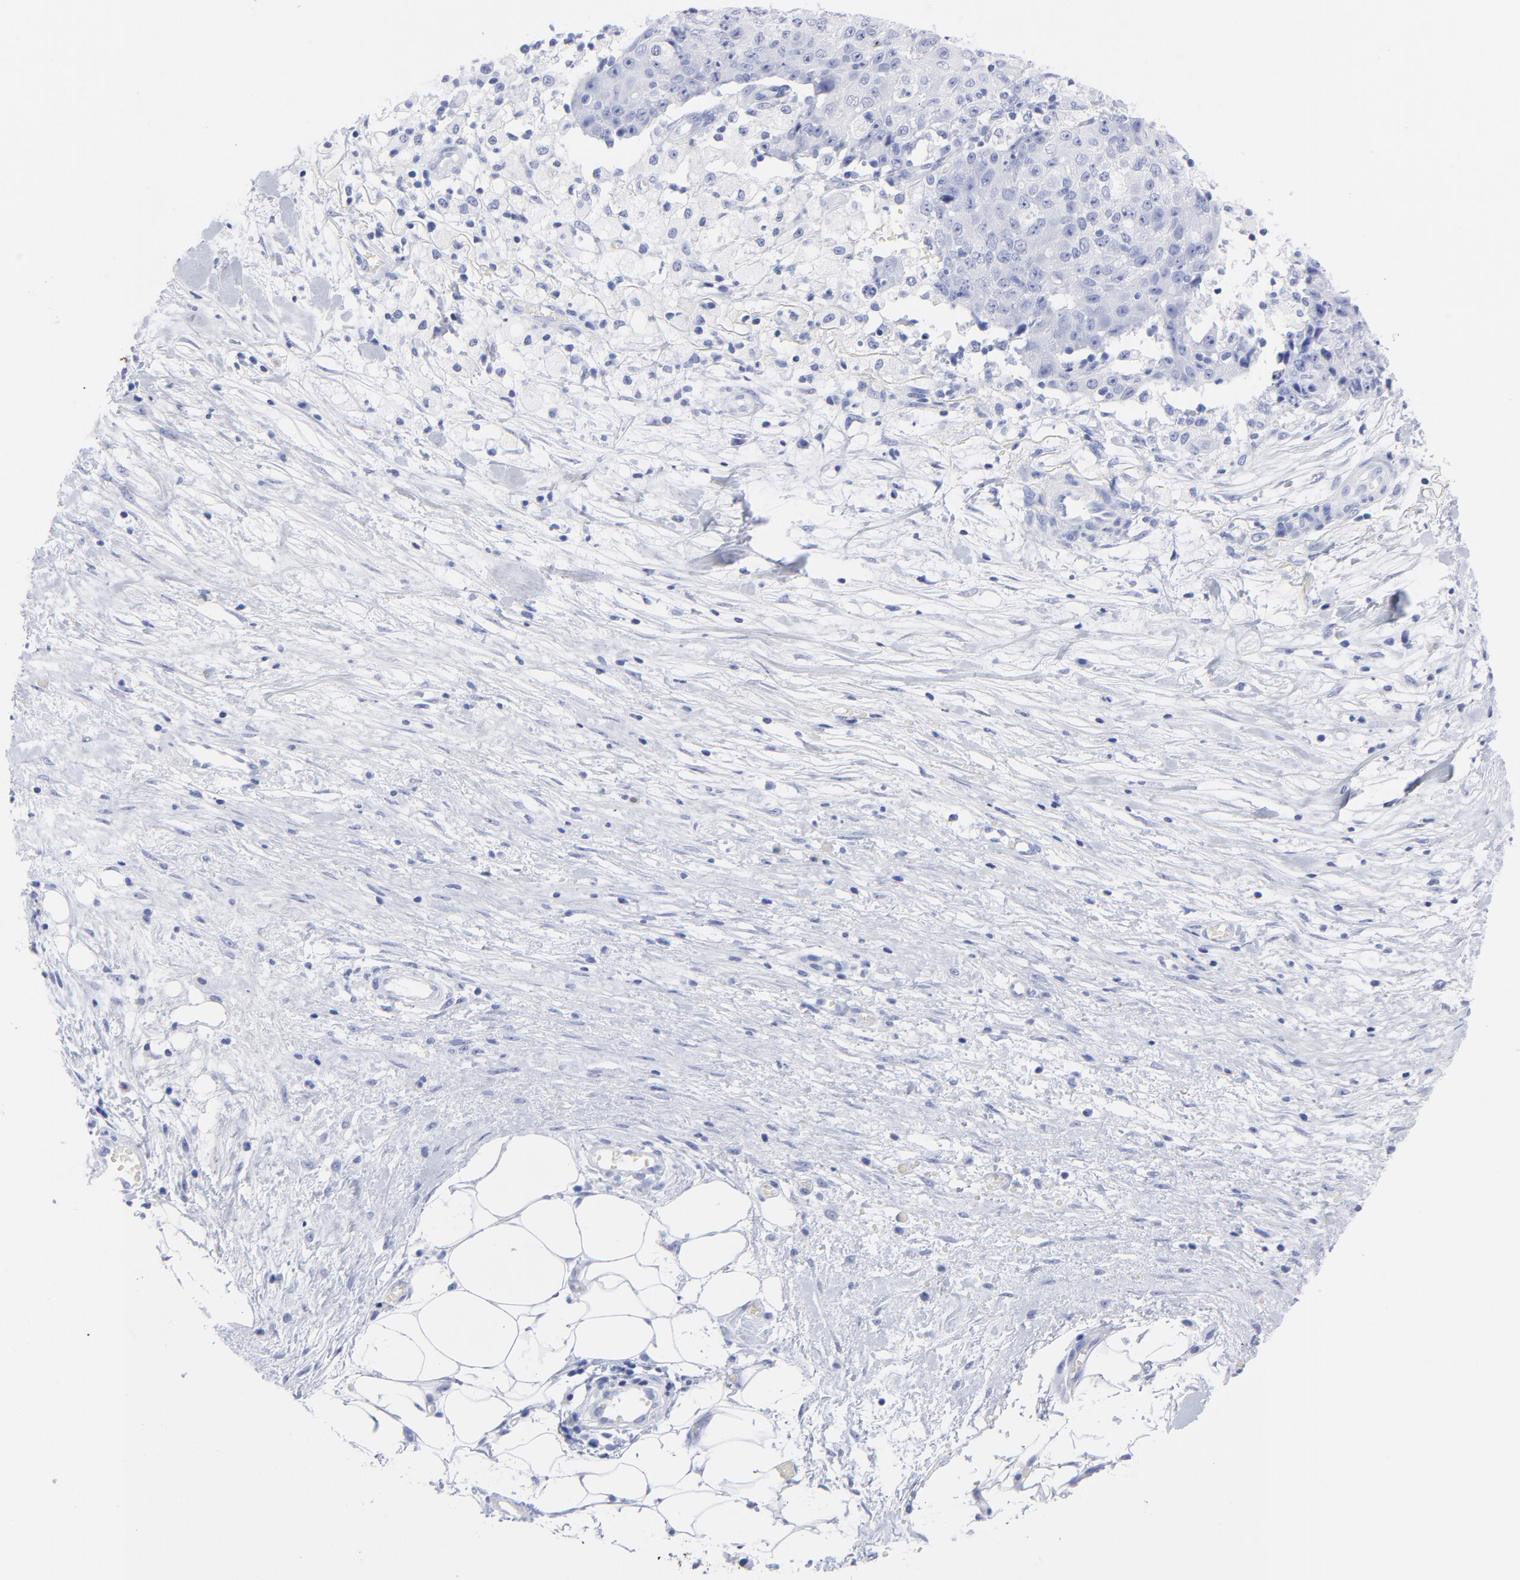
{"staining": {"intensity": "negative", "quantity": "none", "location": "none"}, "tissue": "ovarian cancer", "cell_type": "Tumor cells", "image_type": "cancer", "snomed": [{"axis": "morphology", "description": "Carcinoma, endometroid"}, {"axis": "topography", "description": "Ovary"}], "caption": "This is a histopathology image of immunohistochemistry staining of endometroid carcinoma (ovarian), which shows no staining in tumor cells.", "gene": "ACY1", "patient": {"sex": "female", "age": 42}}